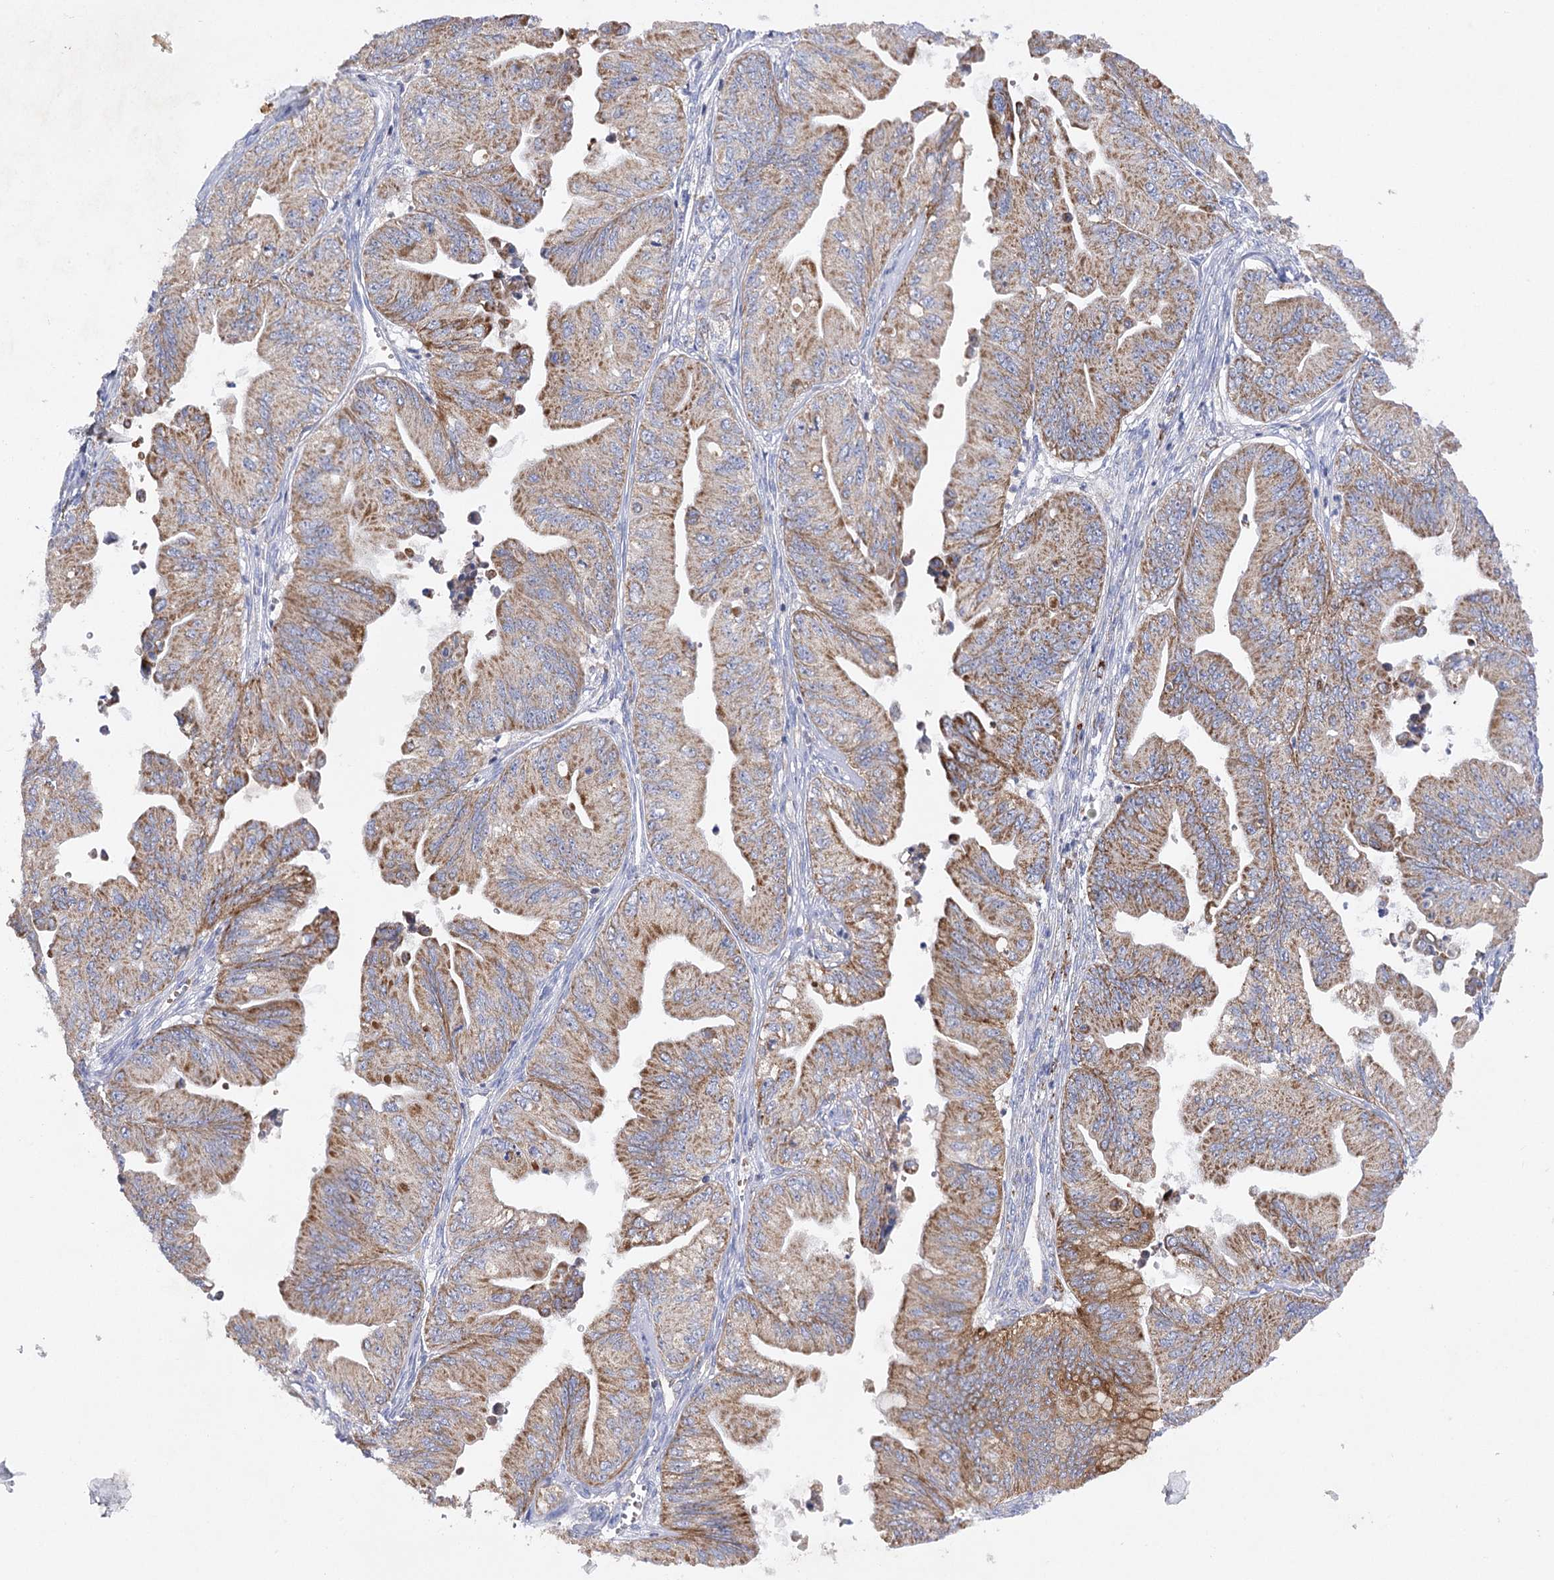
{"staining": {"intensity": "moderate", "quantity": ">75%", "location": "cytoplasmic/membranous"}, "tissue": "ovarian cancer", "cell_type": "Tumor cells", "image_type": "cancer", "snomed": [{"axis": "morphology", "description": "Cystadenocarcinoma, mucinous, NOS"}, {"axis": "topography", "description": "Ovary"}], "caption": "A medium amount of moderate cytoplasmic/membranous positivity is identified in about >75% of tumor cells in ovarian cancer tissue. The protein is shown in brown color, while the nuclei are stained blue.", "gene": "COX15", "patient": {"sex": "female", "age": 71}}